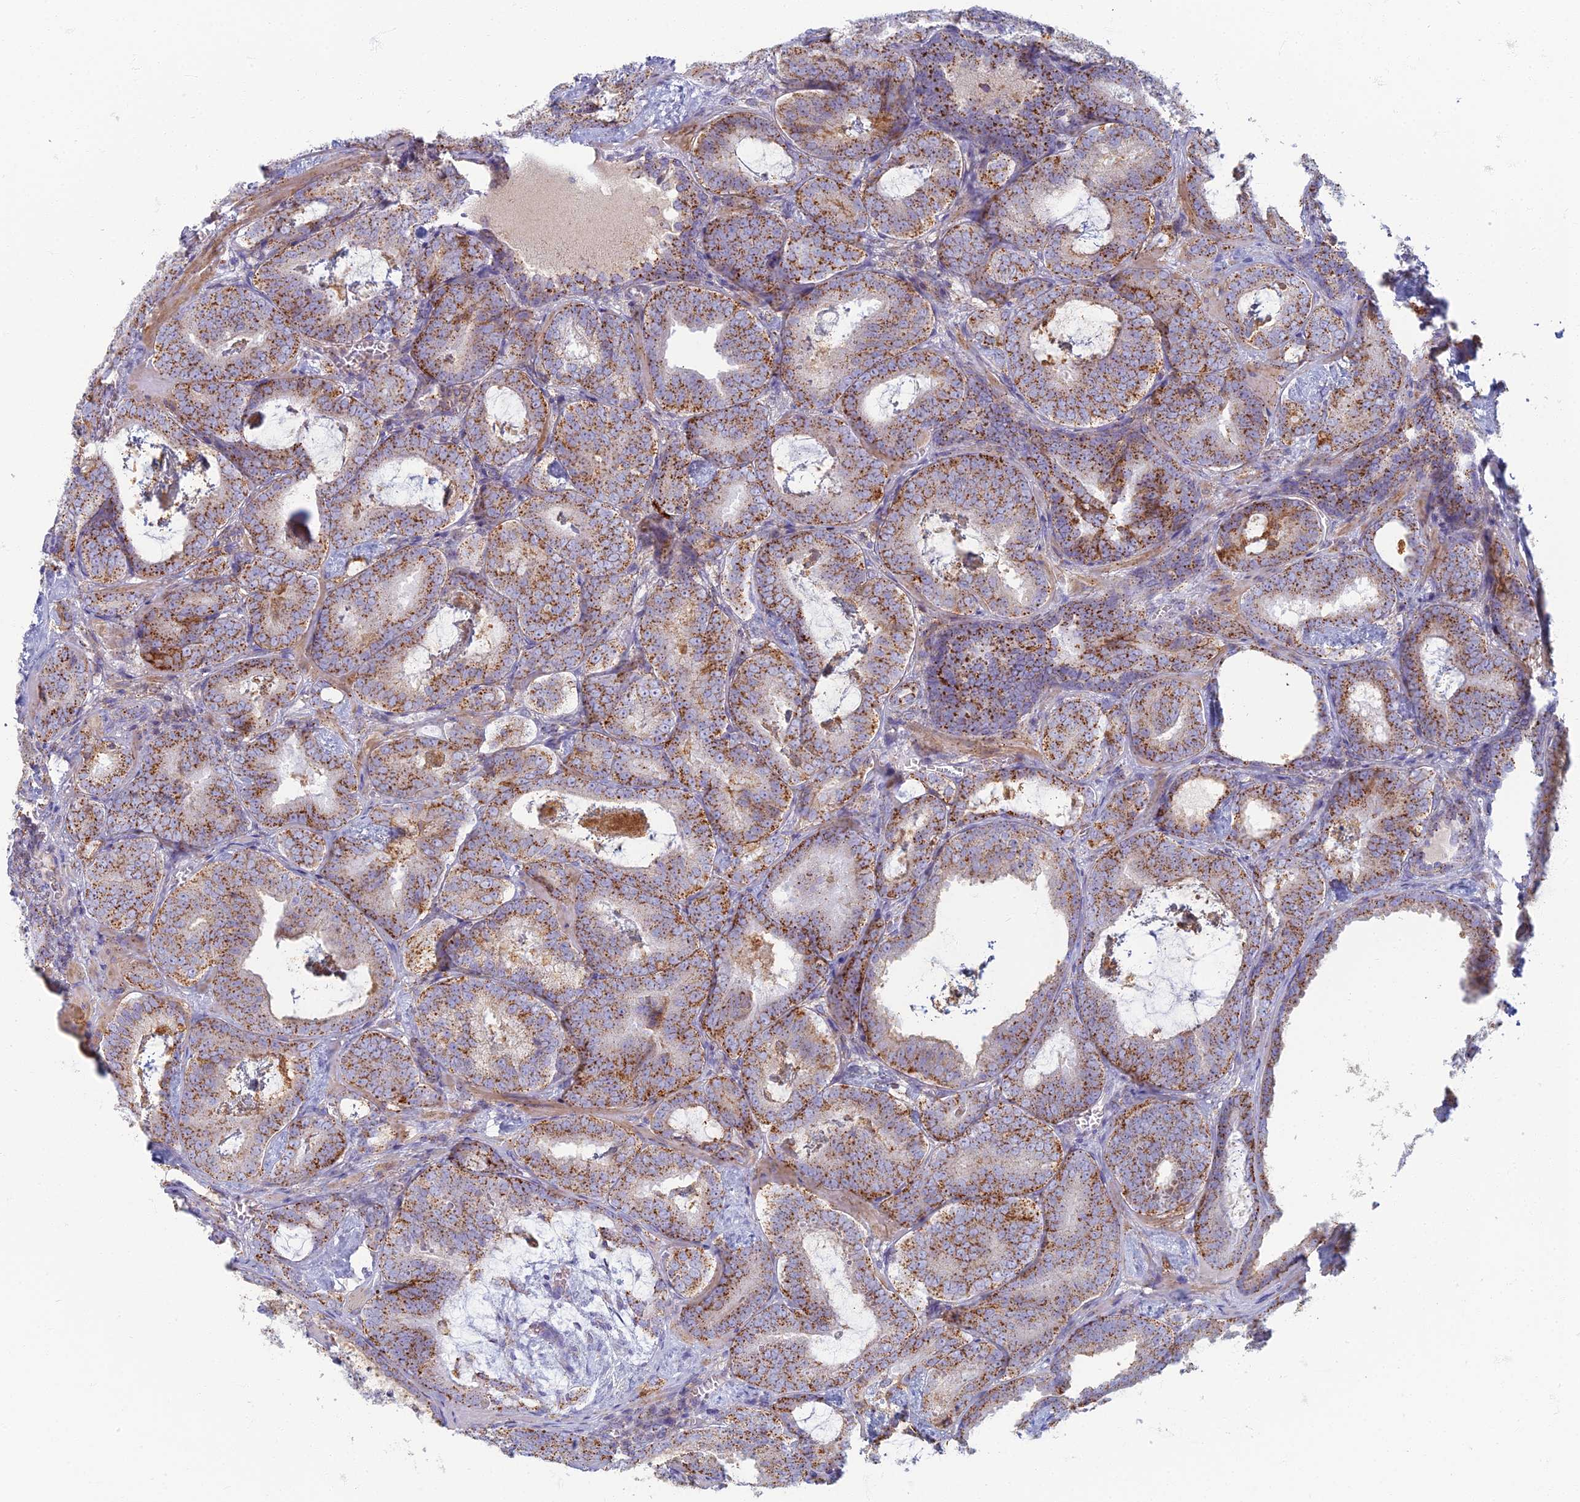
{"staining": {"intensity": "strong", "quantity": "25%-75%", "location": "cytoplasmic/membranous"}, "tissue": "prostate cancer", "cell_type": "Tumor cells", "image_type": "cancer", "snomed": [{"axis": "morphology", "description": "Adenocarcinoma, Low grade"}, {"axis": "topography", "description": "Prostate"}], "caption": "Tumor cells show high levels of strong cytoplasmic/membranous expression in about 25%-75% of cells in human prostate cancer.", "gene": "CHMP4B", "patient": {"sex": "male", "age": 60}}